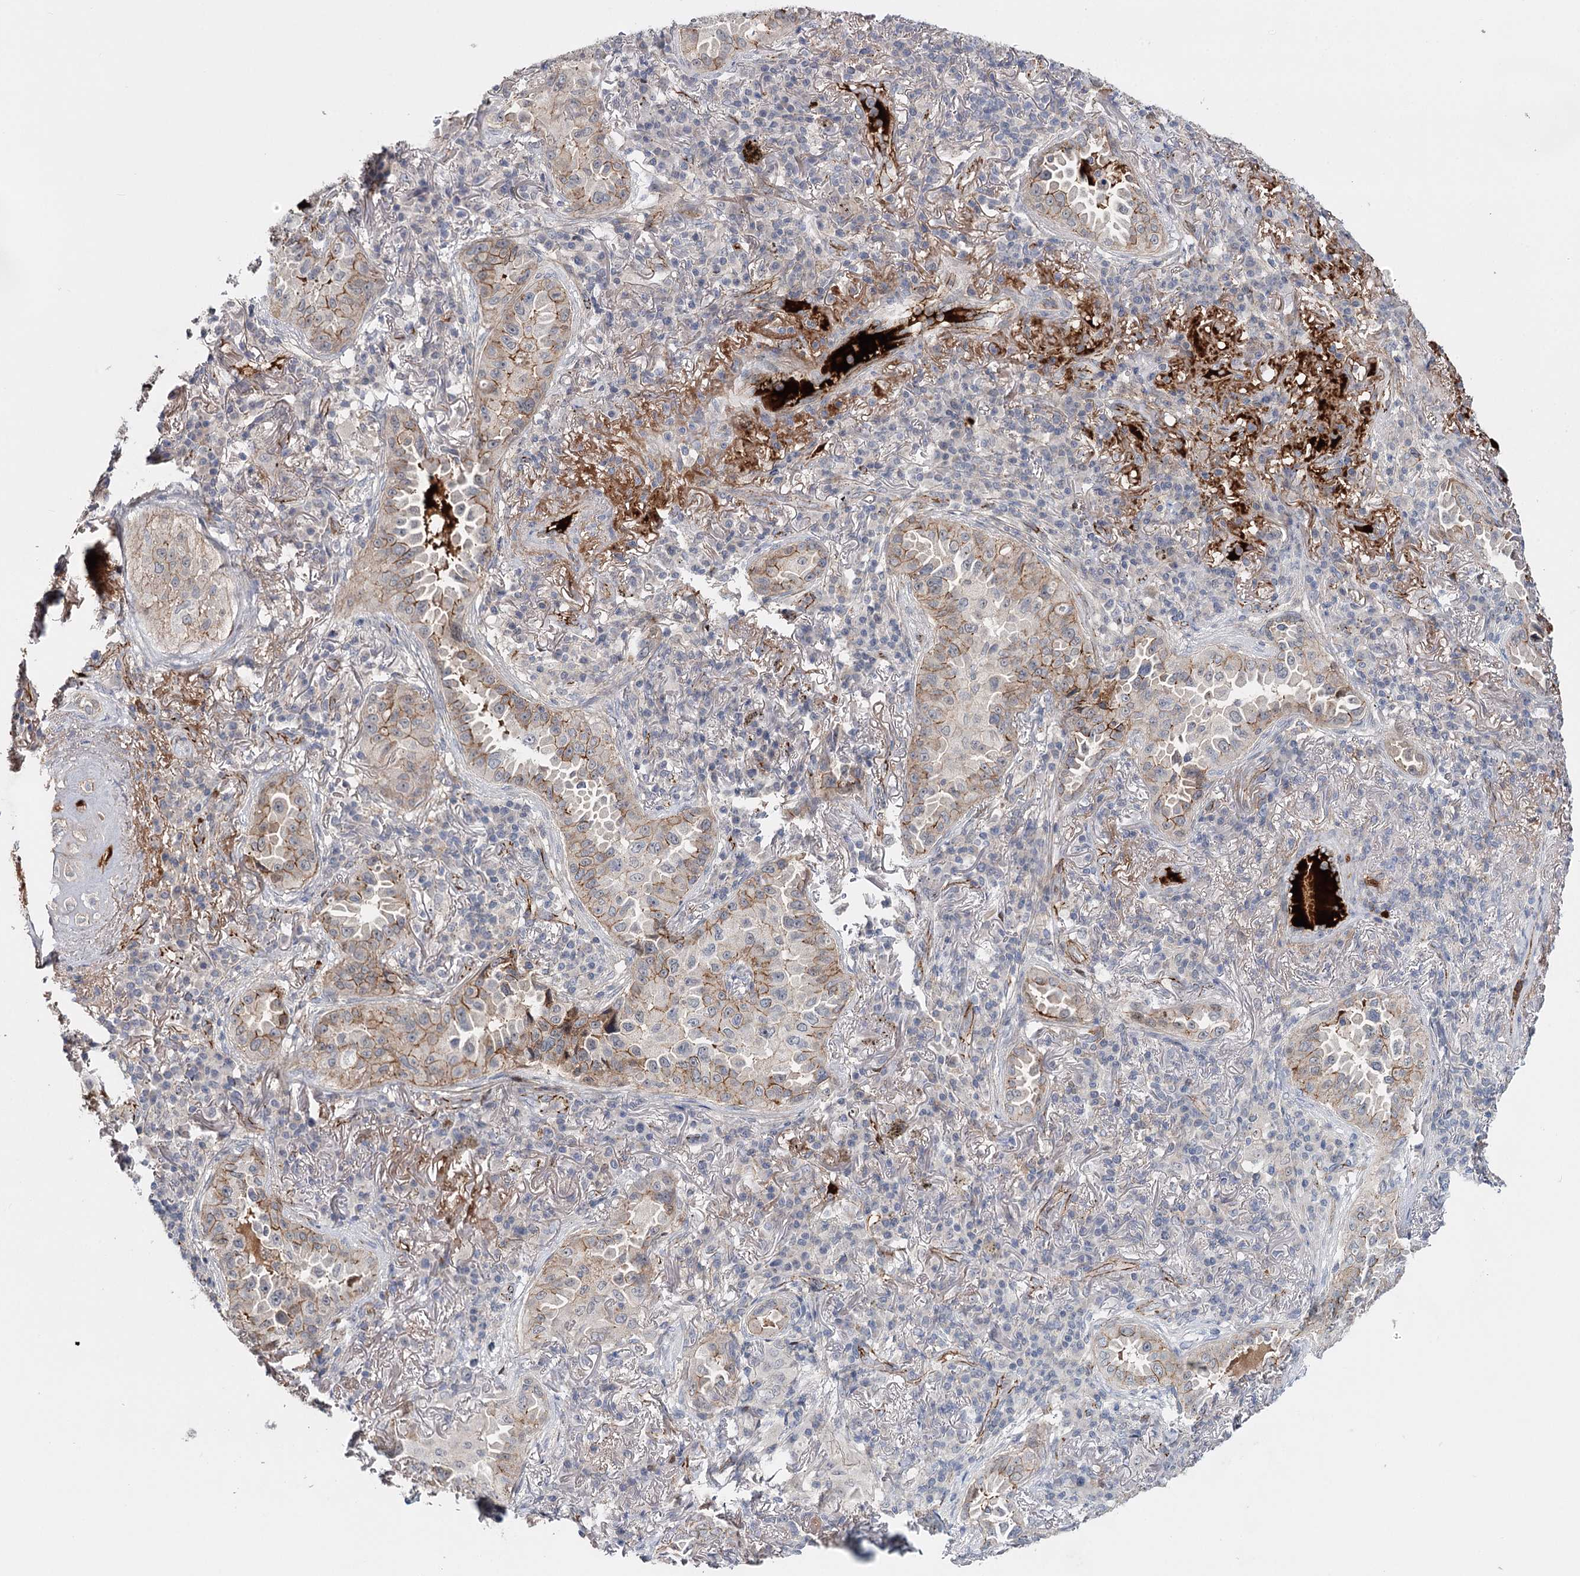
{"staining": {"intensity": "moderate", "quantity": "25%-75%", "location": "cytoplasmic/membranous"}, "tissue": "lung cancer", "cell_type": "Tumor cells", "image_type": "cancer", "snomed": [{"axis": "morphology", "description": "Adenocarcinoma, NOS"}, {"axis": "topography", "description": "Lung"}], "caption": "IHC histopathology image of neoplastic tissue: human lung cancer (adenocarcinoma) stained using immunohistochemistry (IHC) shows medium levels of moderate protein expression localized specifically in the cytoplasmic/membranous of tumor cells, appearing as a cytoplasmic/membranous brown color.", "gene": "PKP4", "patient": {"sex": "female", "age": 69}}